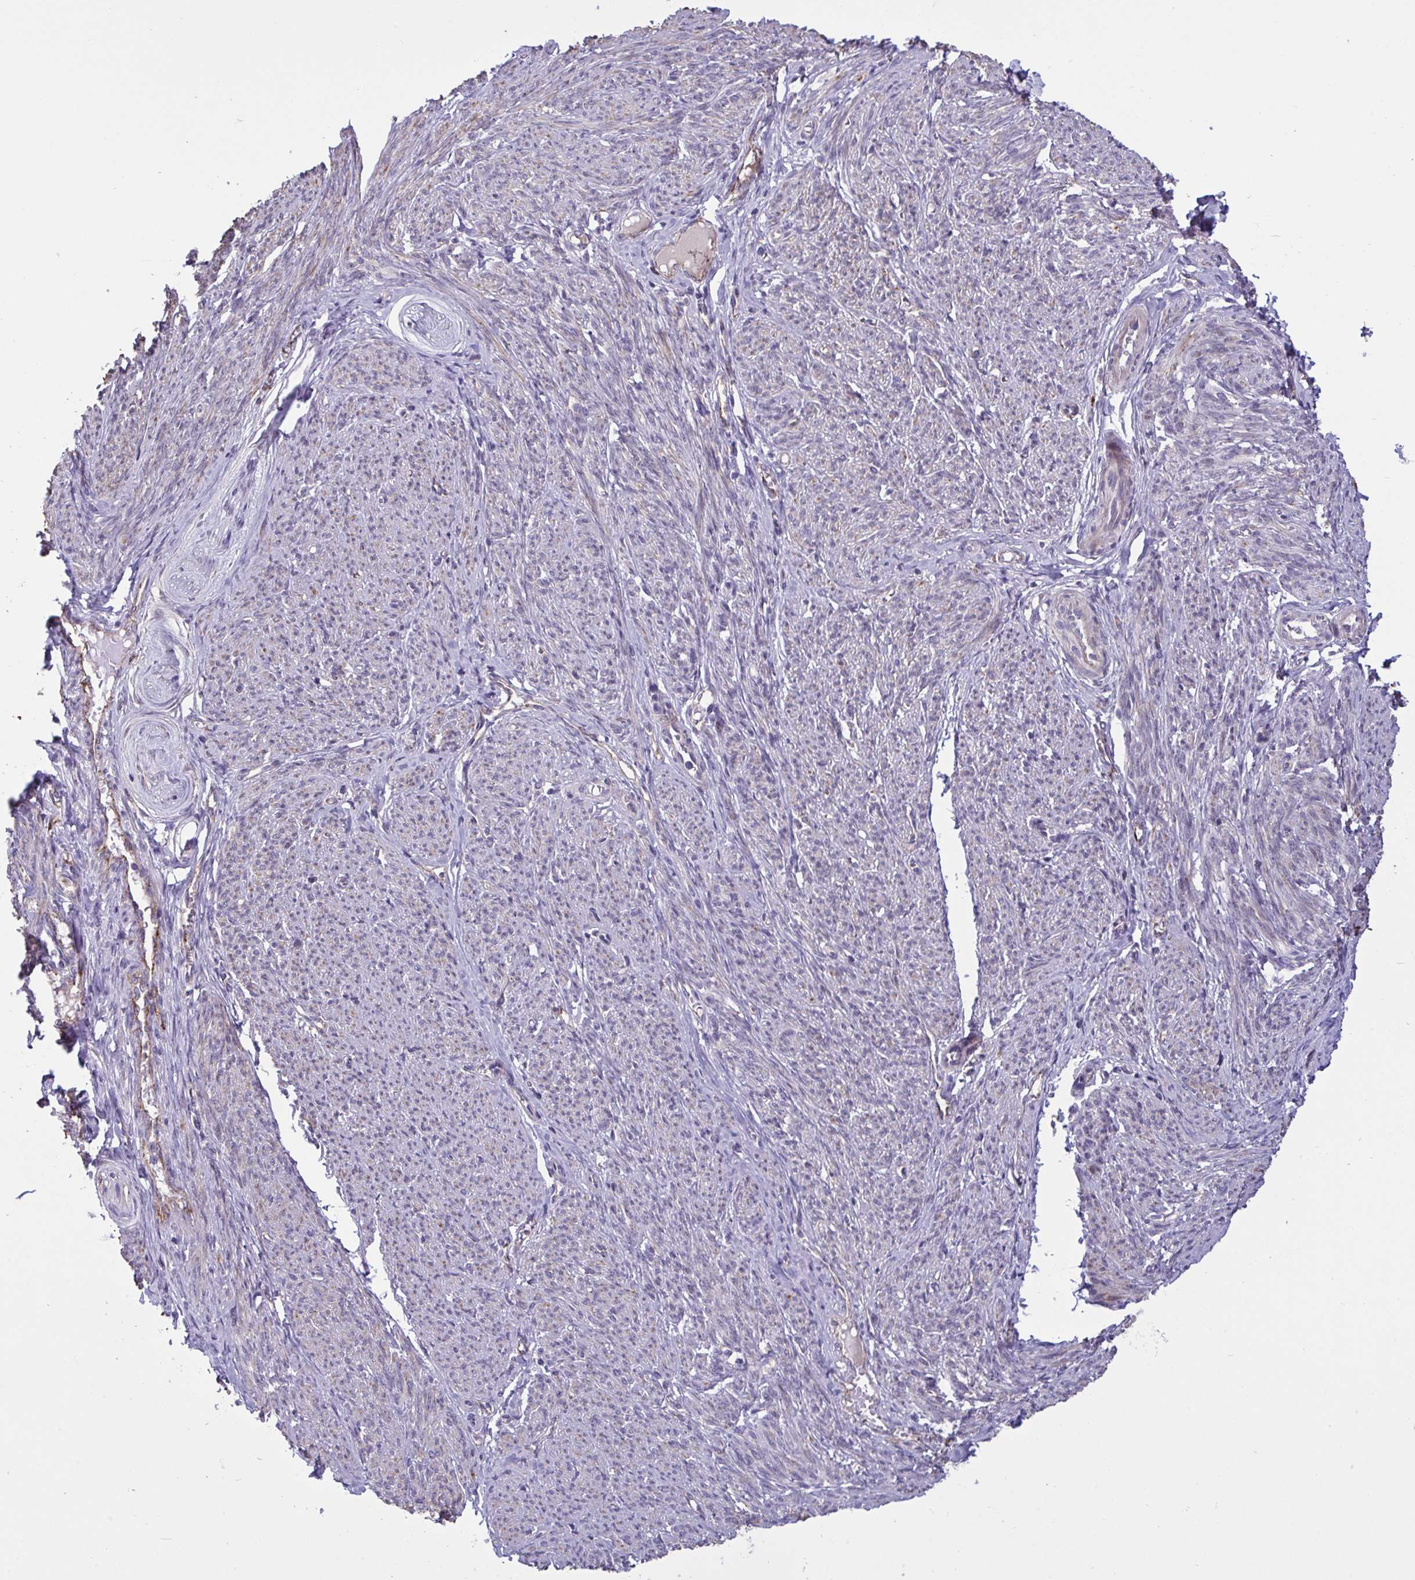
{"staining": {"intensity": "strong", "quantity": "<25%", "location": "cytoplasmic/membranous"}, "tissue": "smooth muscle", "cell_type": "Smooth muscle cells", "image_type": "normal", "snomed": [{"axis": "morphology", "description": "Normal tissue, NOS"}, {"axis": "topography", "description": "Smooth muscle"}], "caption": "High-magnification brightfield microscopy of benign smooth muscle stained with DAB (brown) and counterstained with hematoxylin (blue). smooth muscle cells exhibit strong cytoplasmic/membranous expression is identified in approximately<25% of cells.", "gene": "CD101", "patient": {"sex": "female", "age": 65}}